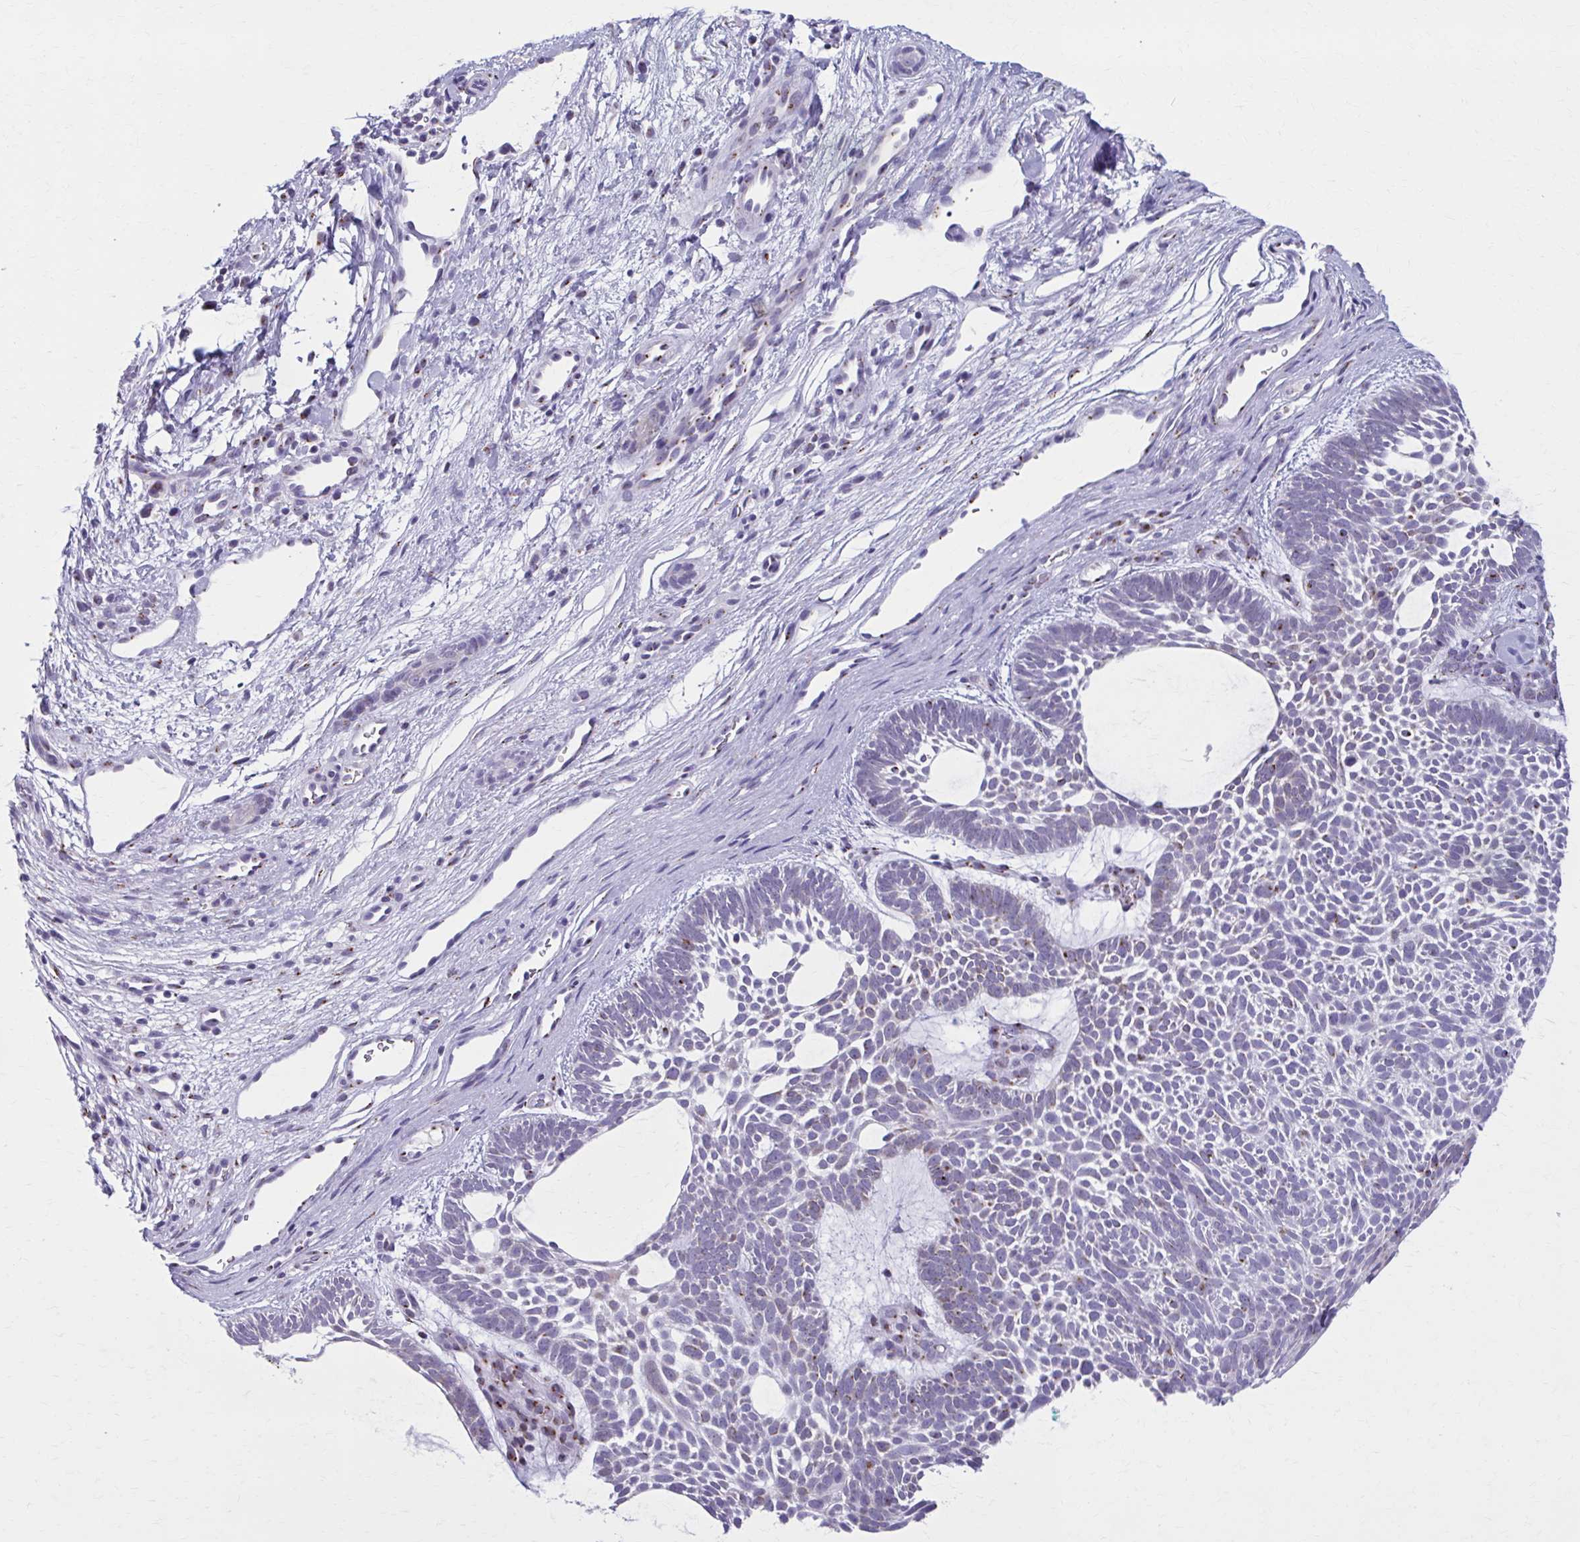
{"staining": {"intensity": "negative", "quantity": "none", "location": "none"}, "tissue": "skin cancer", "cell_type": "Tumor cells", "image_type": "cancer", "snomed": [{"axis": "morphology", "description": "Basal cell carcinoma"}, {"axis": "topography", "description": "Skin"}, {"axis": "topography", "description": "Skin of face"}], "caption": "This is an immunohistochemistry histopathology image of human skin cancer. There is no staining in tumor cells.", "gene": "ZNF682", "patient": {"sex": "male", "age": 83}}